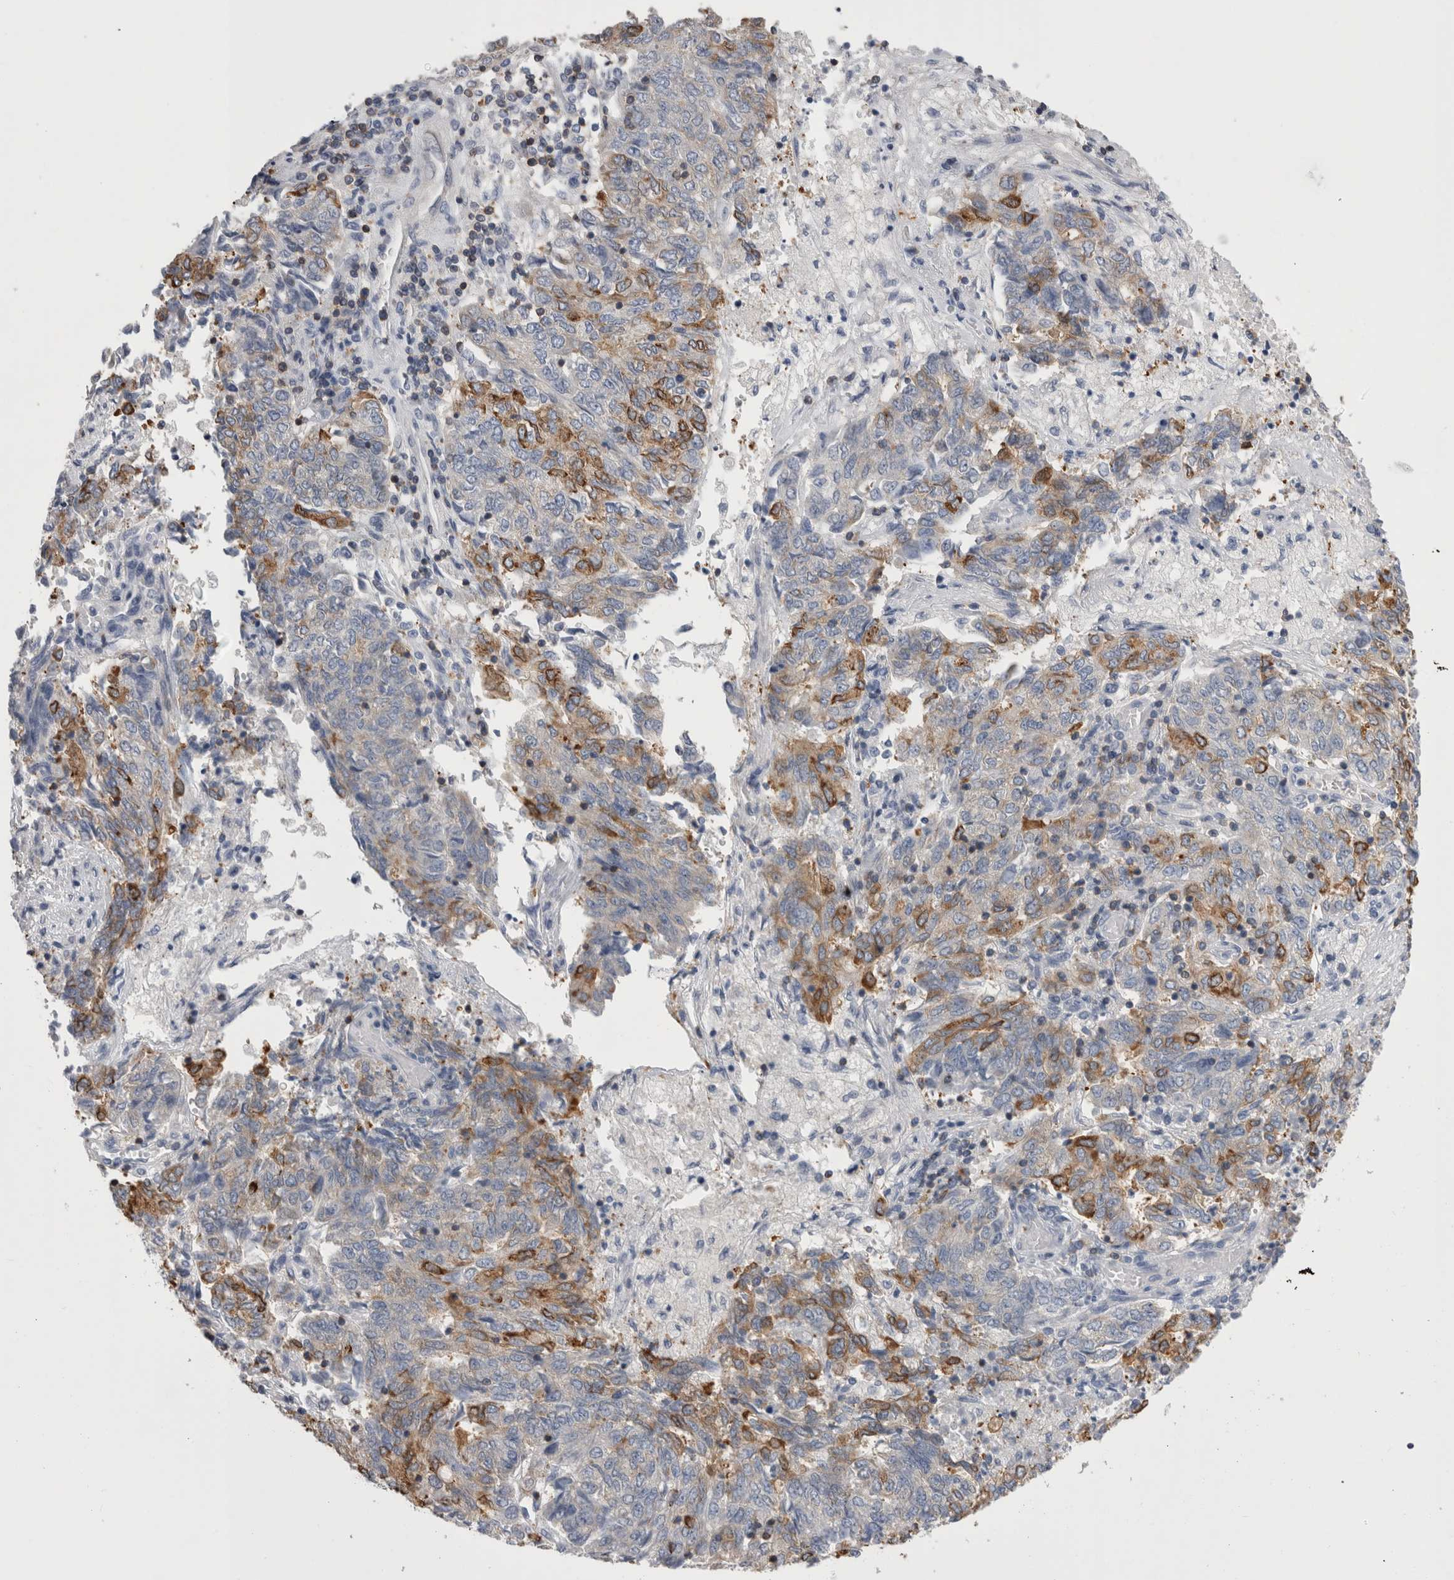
{"staining": {"intensity": "moderate", "quantity": "25%-75%", "location": "cytoplasmic/membranous"}, "tissue": "endometrial cancer", "cell_type": "Tumor cells", "image_type": "cancer", "snomed": [{"axis": "morphology", "description": "Adenocarcinoma, NOS"}, {"axis": "topography", "description": "Endometrium"}], "caption": "Adenocarcinoma (endometrial) stained with immunohistochemistry (IHC) demonstrates moderate cytoplasmic/membranous staining in approximately 25%-75% of tumor cells.", "gene": "DCTN6", "patient": {"sex": "female", "age": 80}}